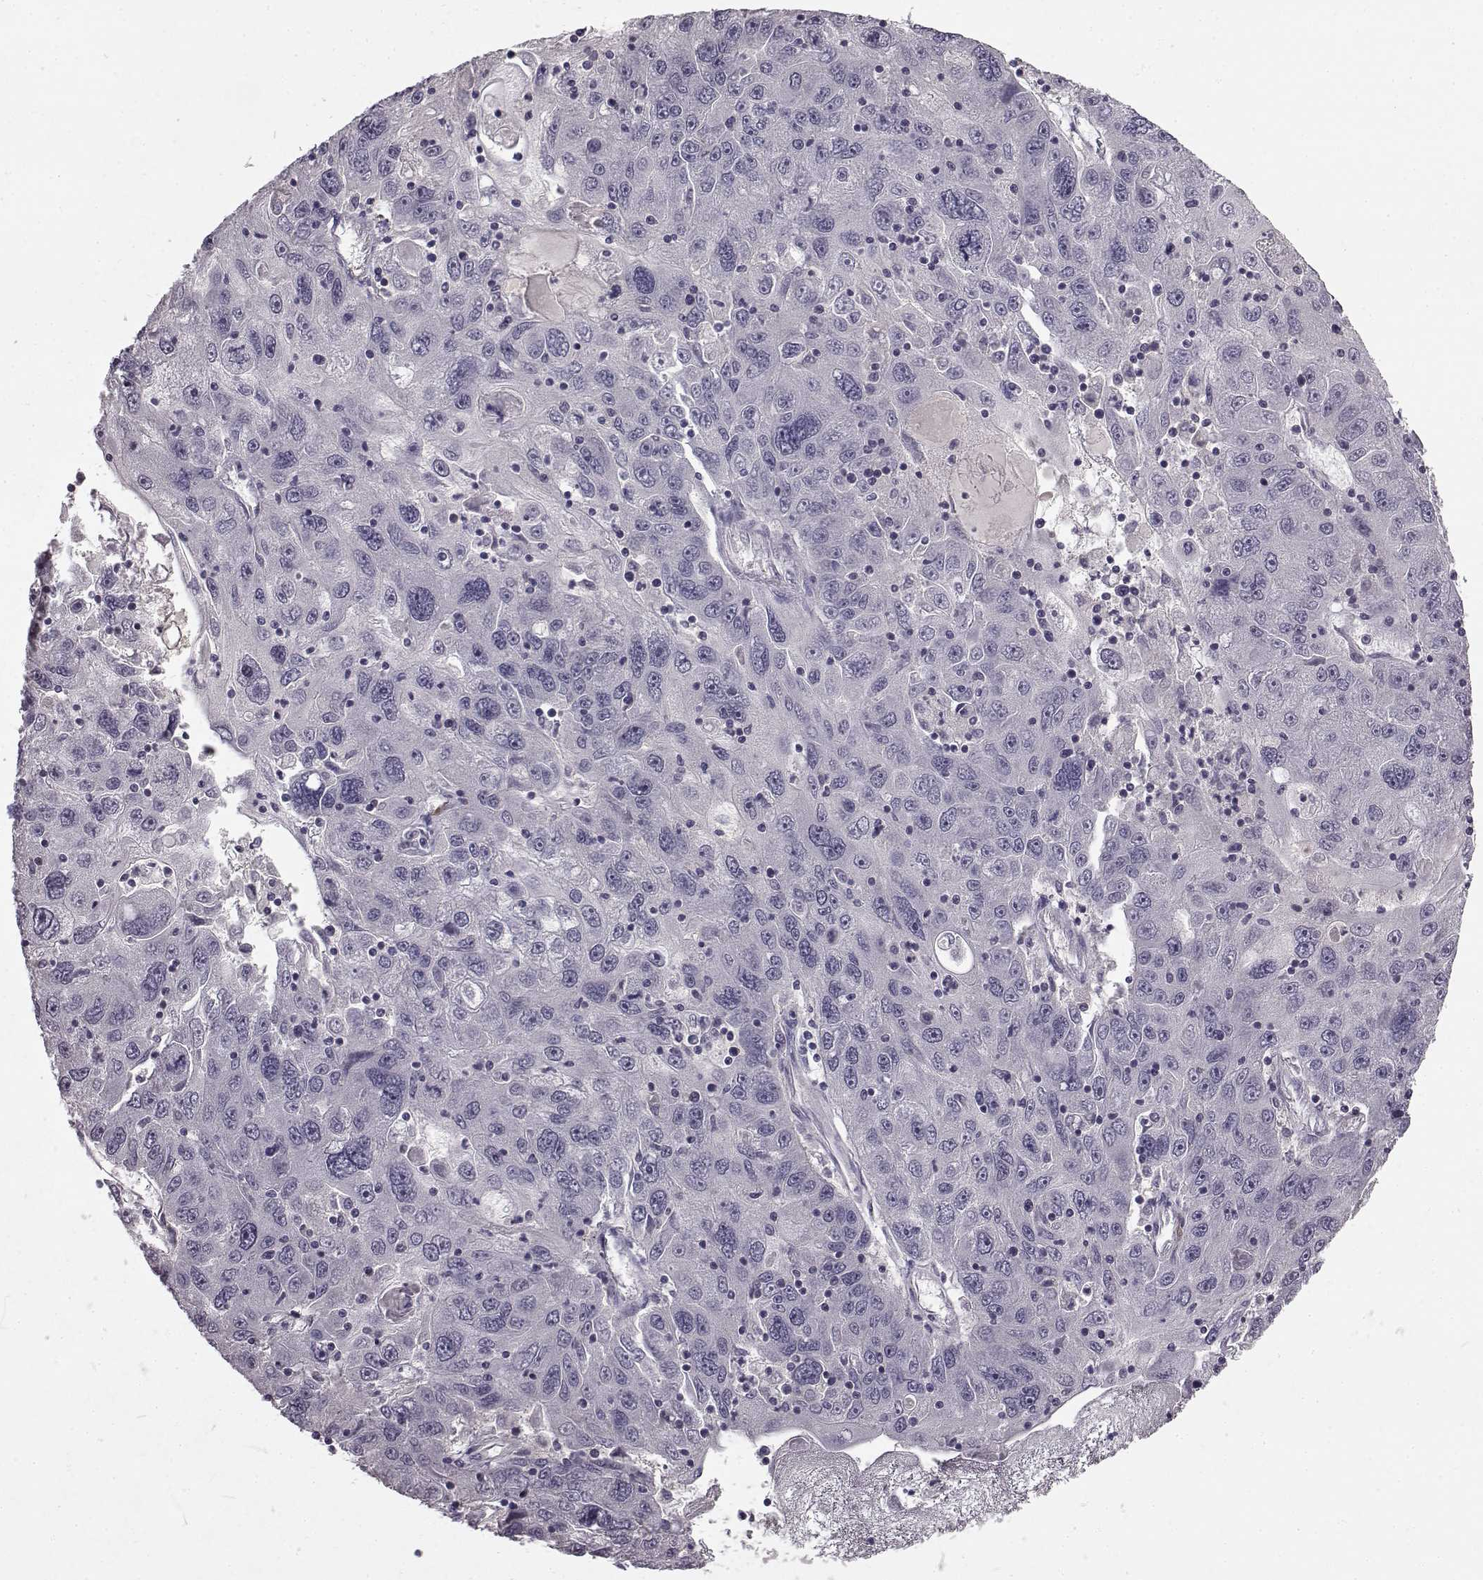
{"staining": {"intensity": "negative", "quantity": "none", "location": "none"}, "tissue": "stomach cancer", "cell_type": "Tumor cells", "image_type": "cancer", "snomed": [{"axis": "morphology", "description": "Adenocarcinoma, NOS"}, {"axis": "topography", "description": "Stomach"}], "caption": "There is no significant staining in tumor cells of stomach cancer.", "gene": "KRT85", "patient": {"sex": "male", "age": 56}}